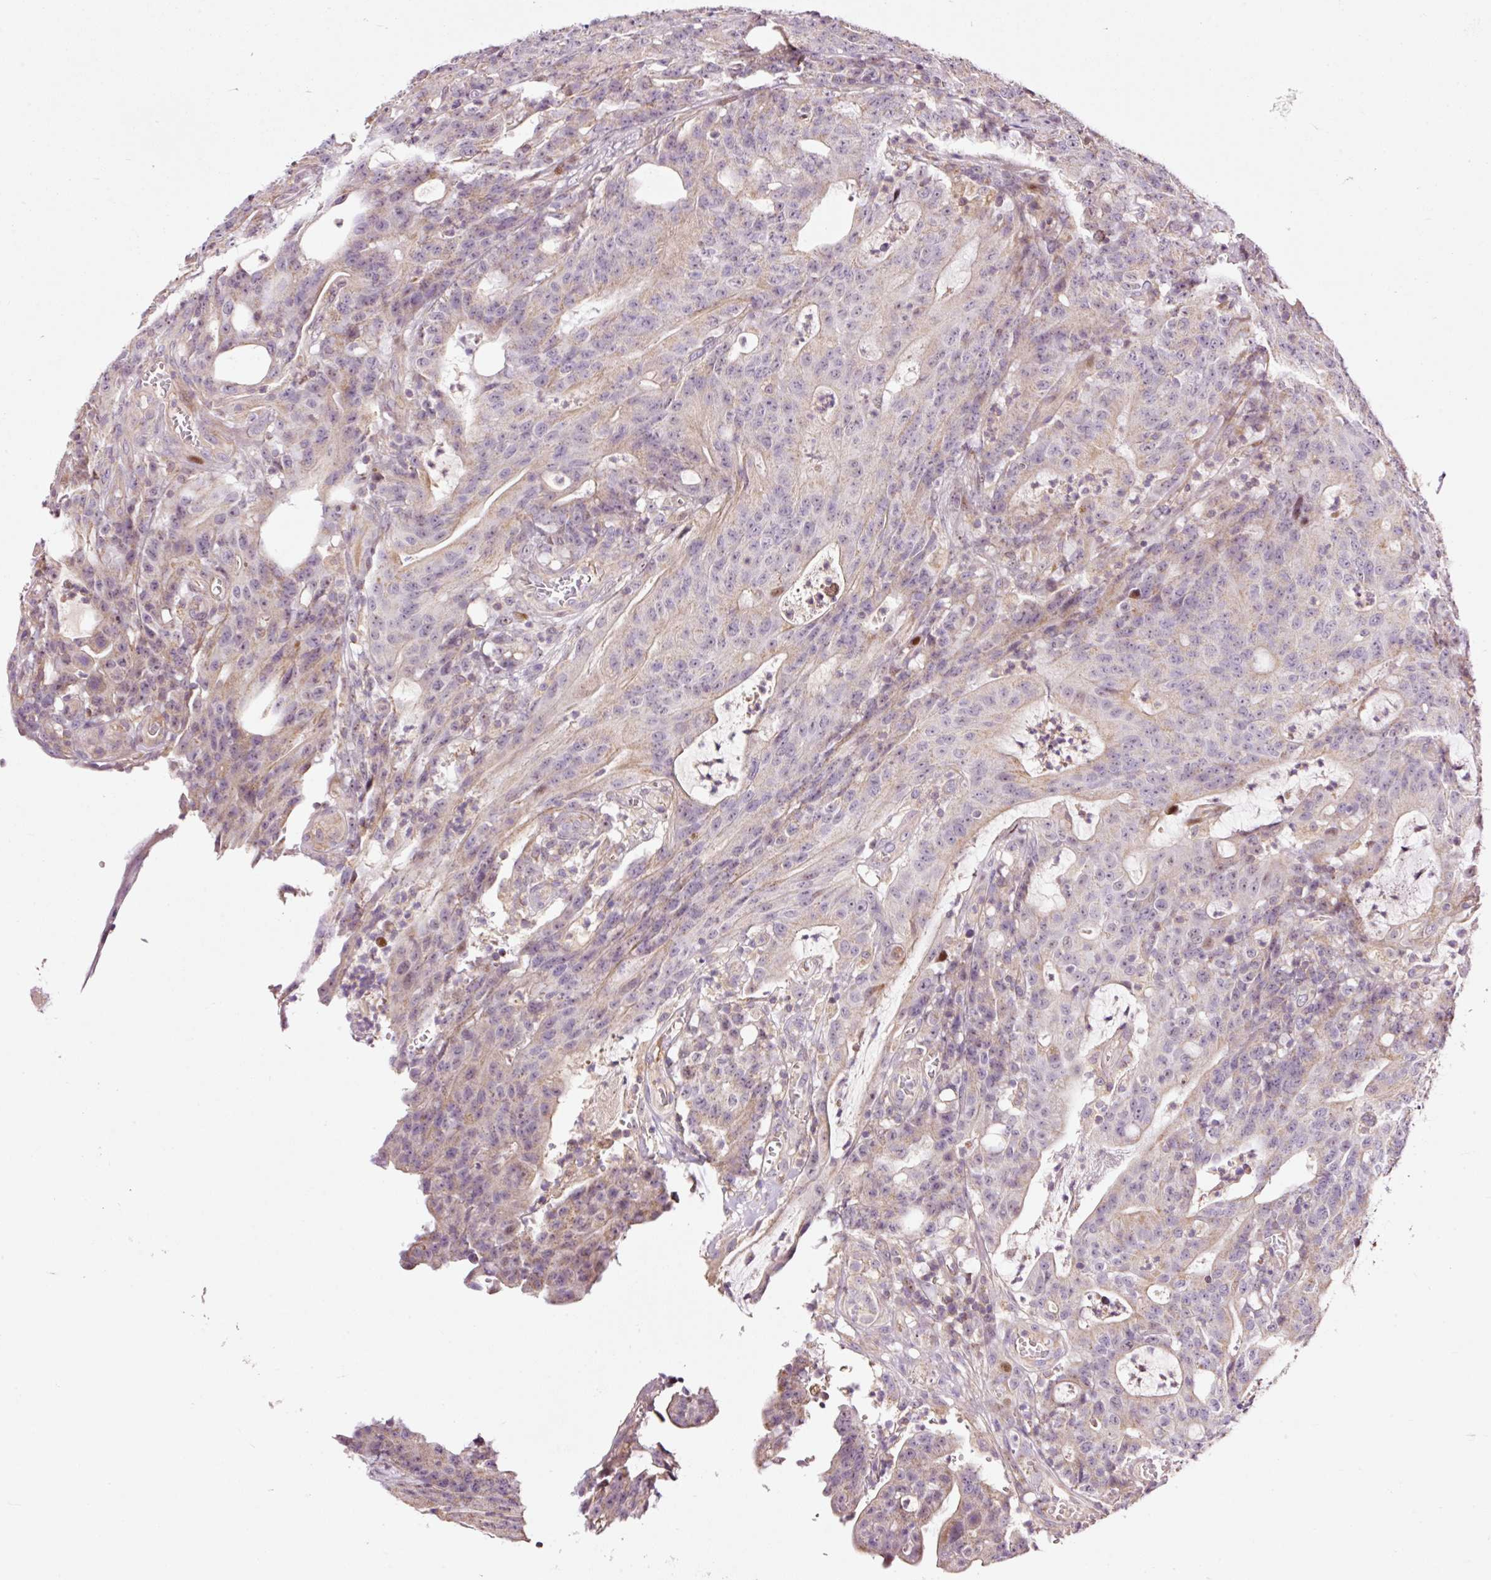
{"staining": {"intensity": "weak", "quantity": "<25%", "location": "cytoplasmic/membranous"}, "tissue": "colorectal cancer", "cell_type": "Tumor cells", "image_type": "cancer", "snomed": [{"axis": "morphology", "description": "Adenocarcinoma, NOS"}, {"axis": "topography", "description": "Colon"}], "caption": "The immunohistochemistry micrograph has no significant staining in tumor cells of colorectal cancer tissue.", "gene": "BOLA3", "patient": {"sex": "male", "age": 83}}